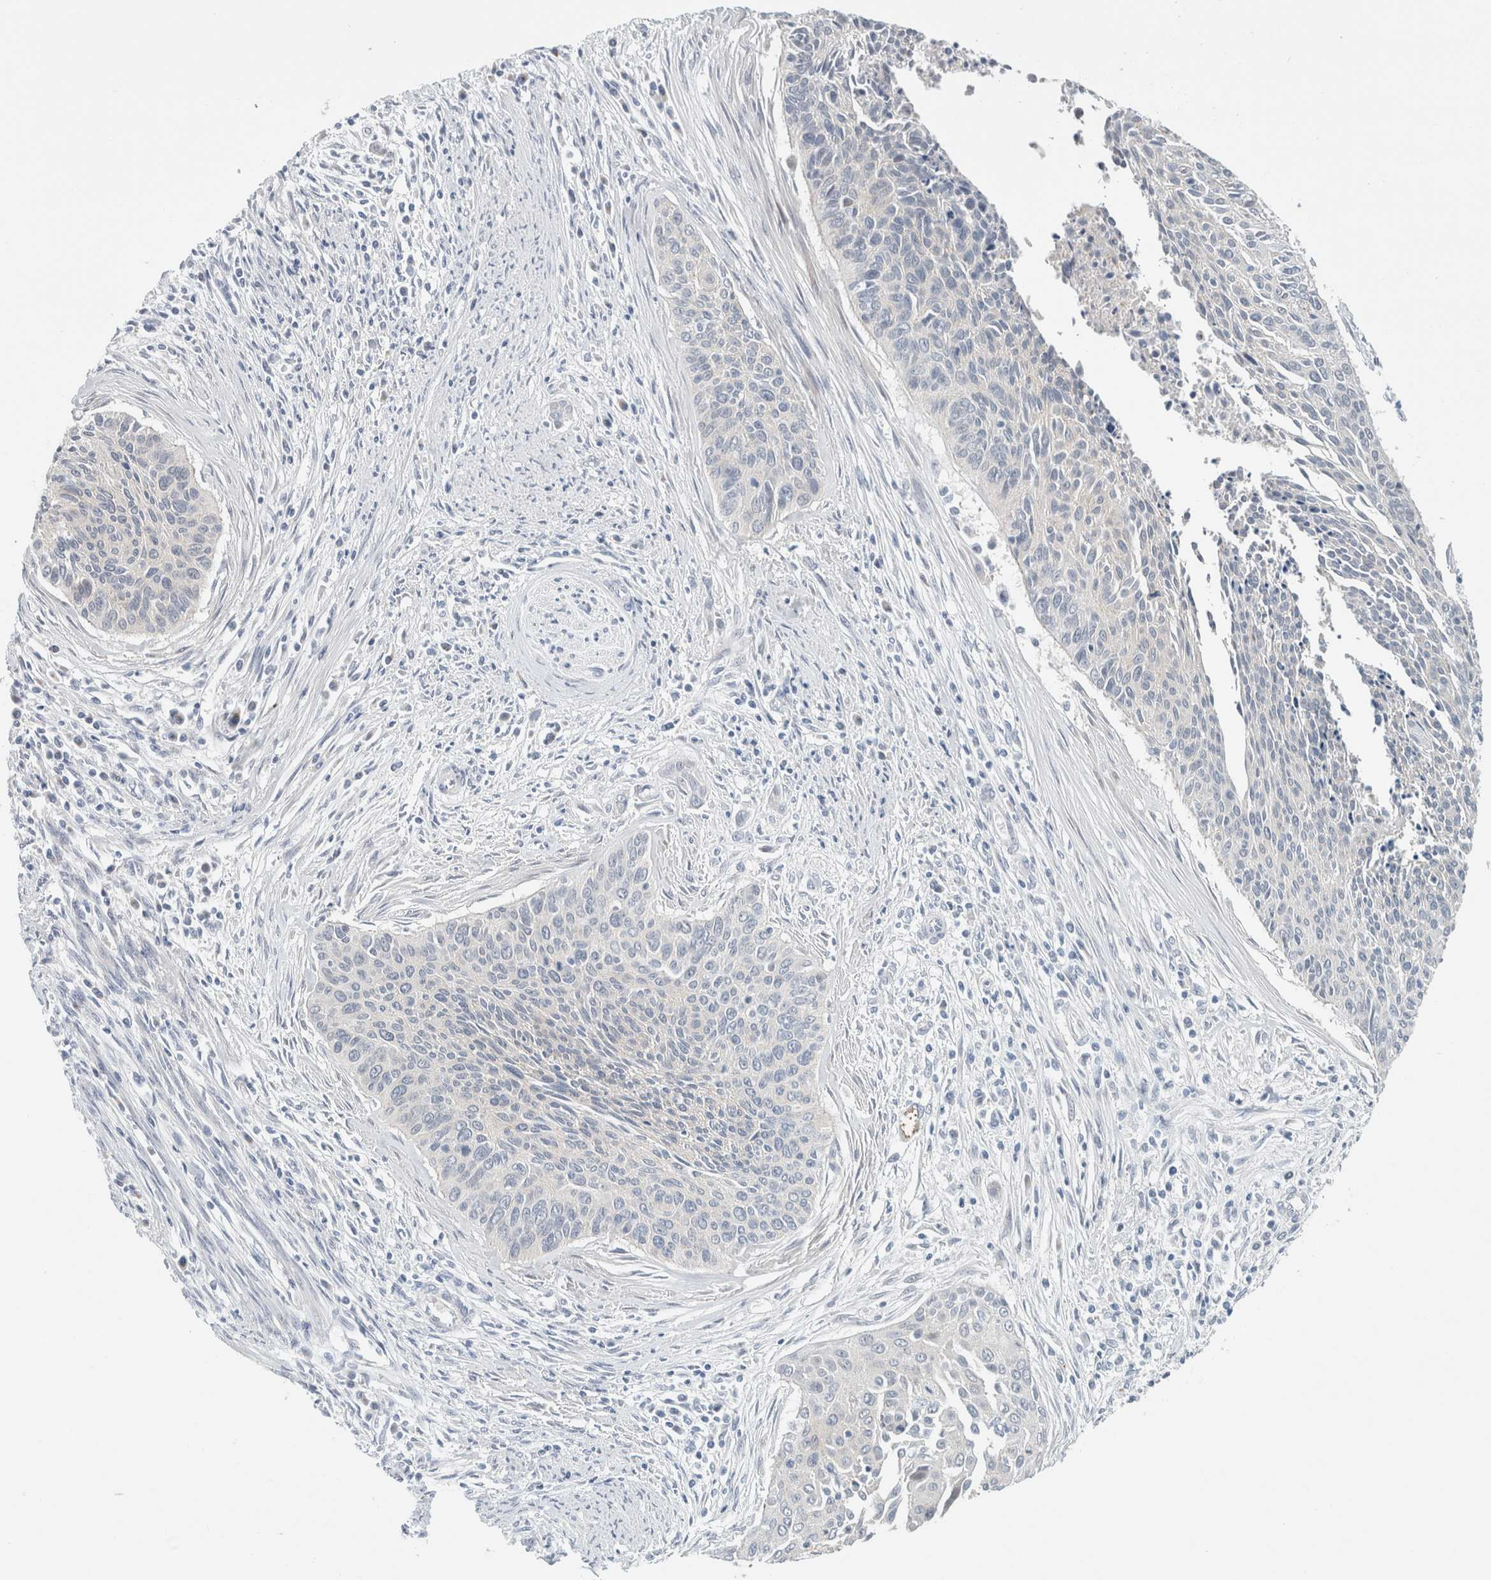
{"staining": {"intensity": "negative", "quantity": "none", "location": "none"}, "tissue": "cervical cancer", "cell_type": "Tumor cells", "image_type": "cancer", "snomed": [{"axis": "morphology", "description": "Squamous cell carcinoma, NOS"}, {"axis": "topography", "description": "Cervix"}], "caption": "The IHC micrograph has no significant staining in tumor cells of cervical squamous cell carcinoma tissue. (DAB immunohistochemistry (IHC), high magnification).", "gene": "CRAT", "patient": {"sex": "female", "age": 55}}